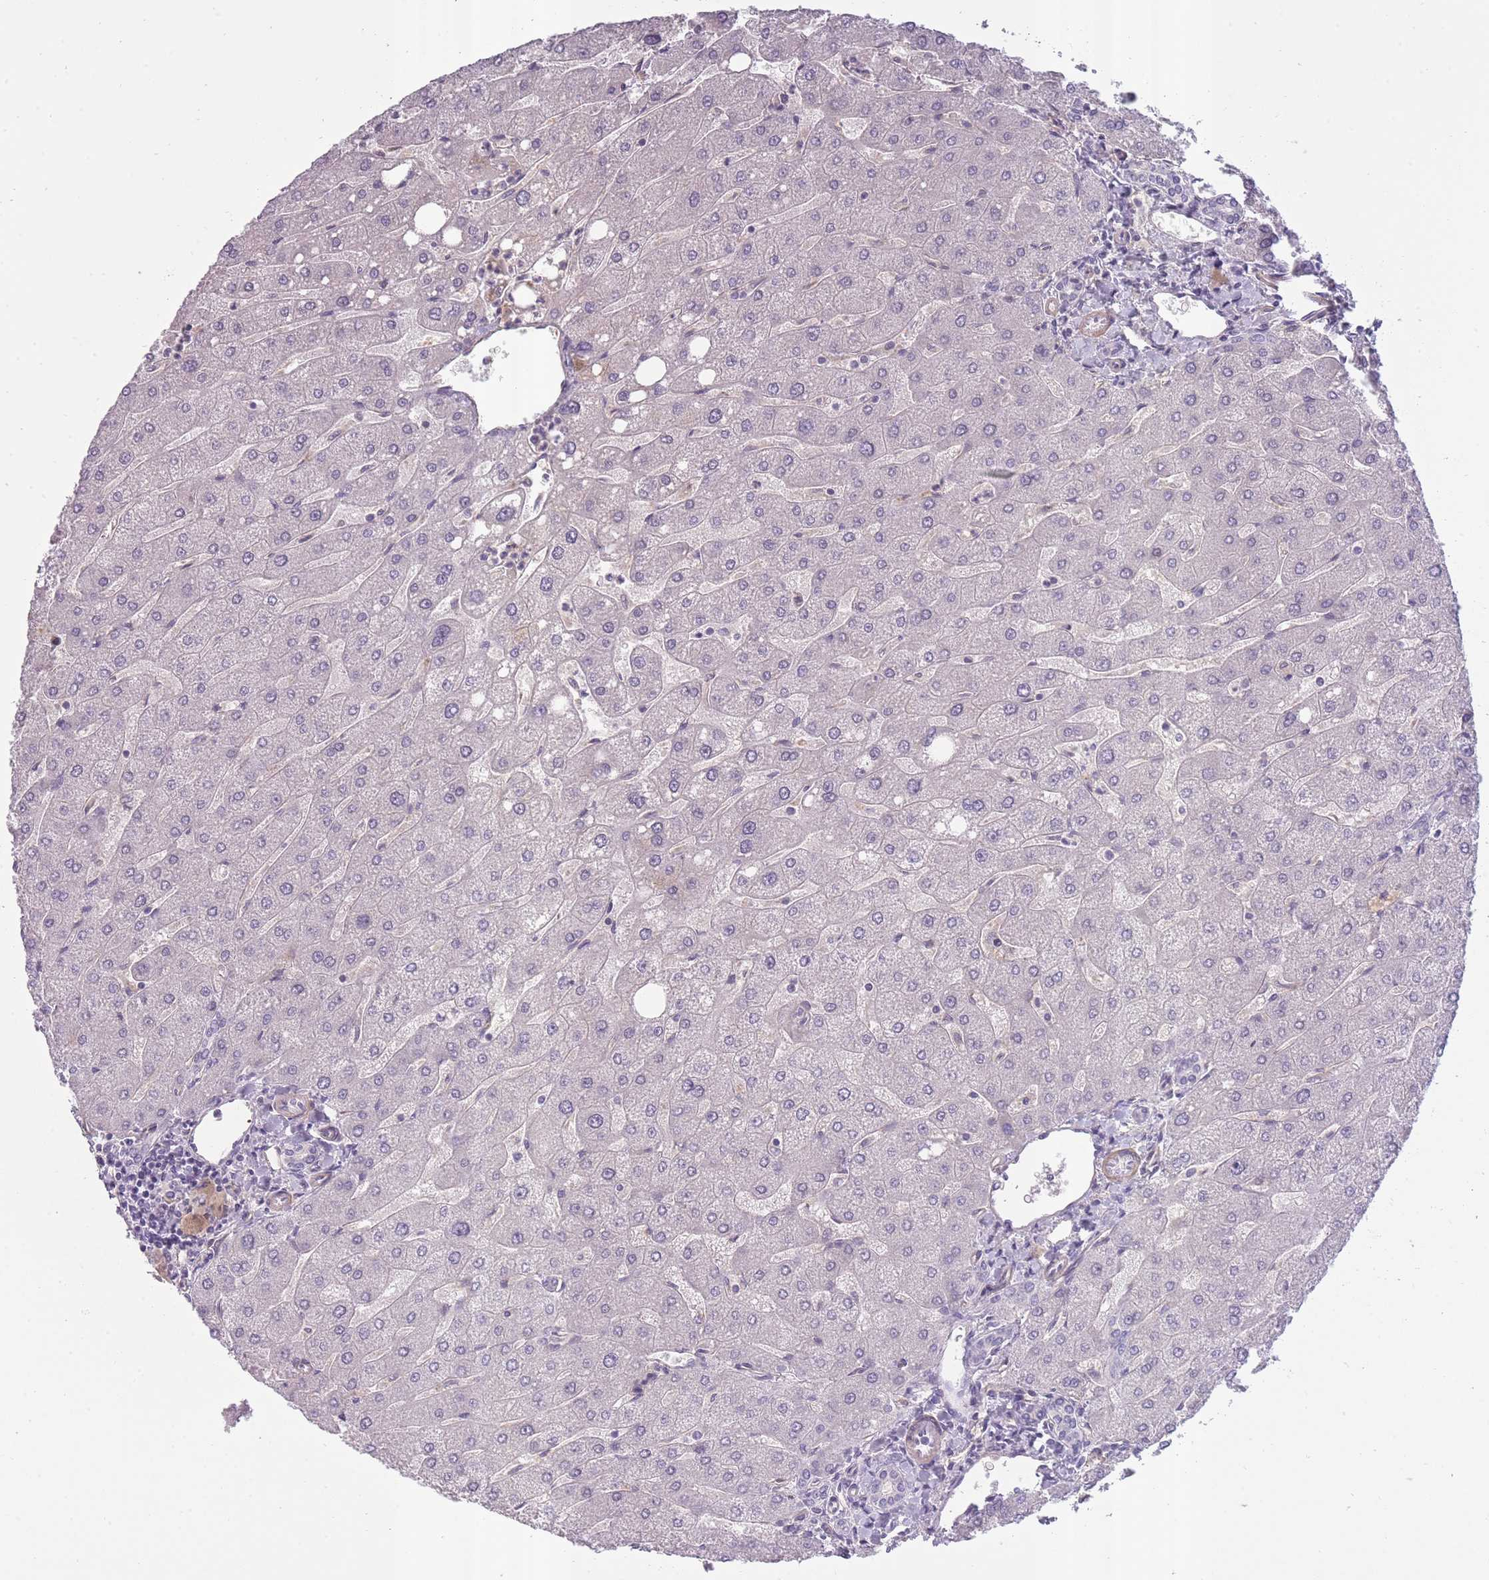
{"staining": {"intensity": "negative", "quantity": "none", "location": "none"}, "tissue": "liver", "cell_type": "Cholangiocytes", "image_type": "normal", "snomed": [{"axis": "morphology", "description": "Normal tissue, NOS"}, {"axis": "topography", "description": "Liver"}], "caption": "Immunohistochemistry (IHC) of benign human liver displays no positivity in cholangiocytes. Nuclei are stained in blue.", "gene": "SLC8A2", "patient": {"sex": "male", "age": 67}}